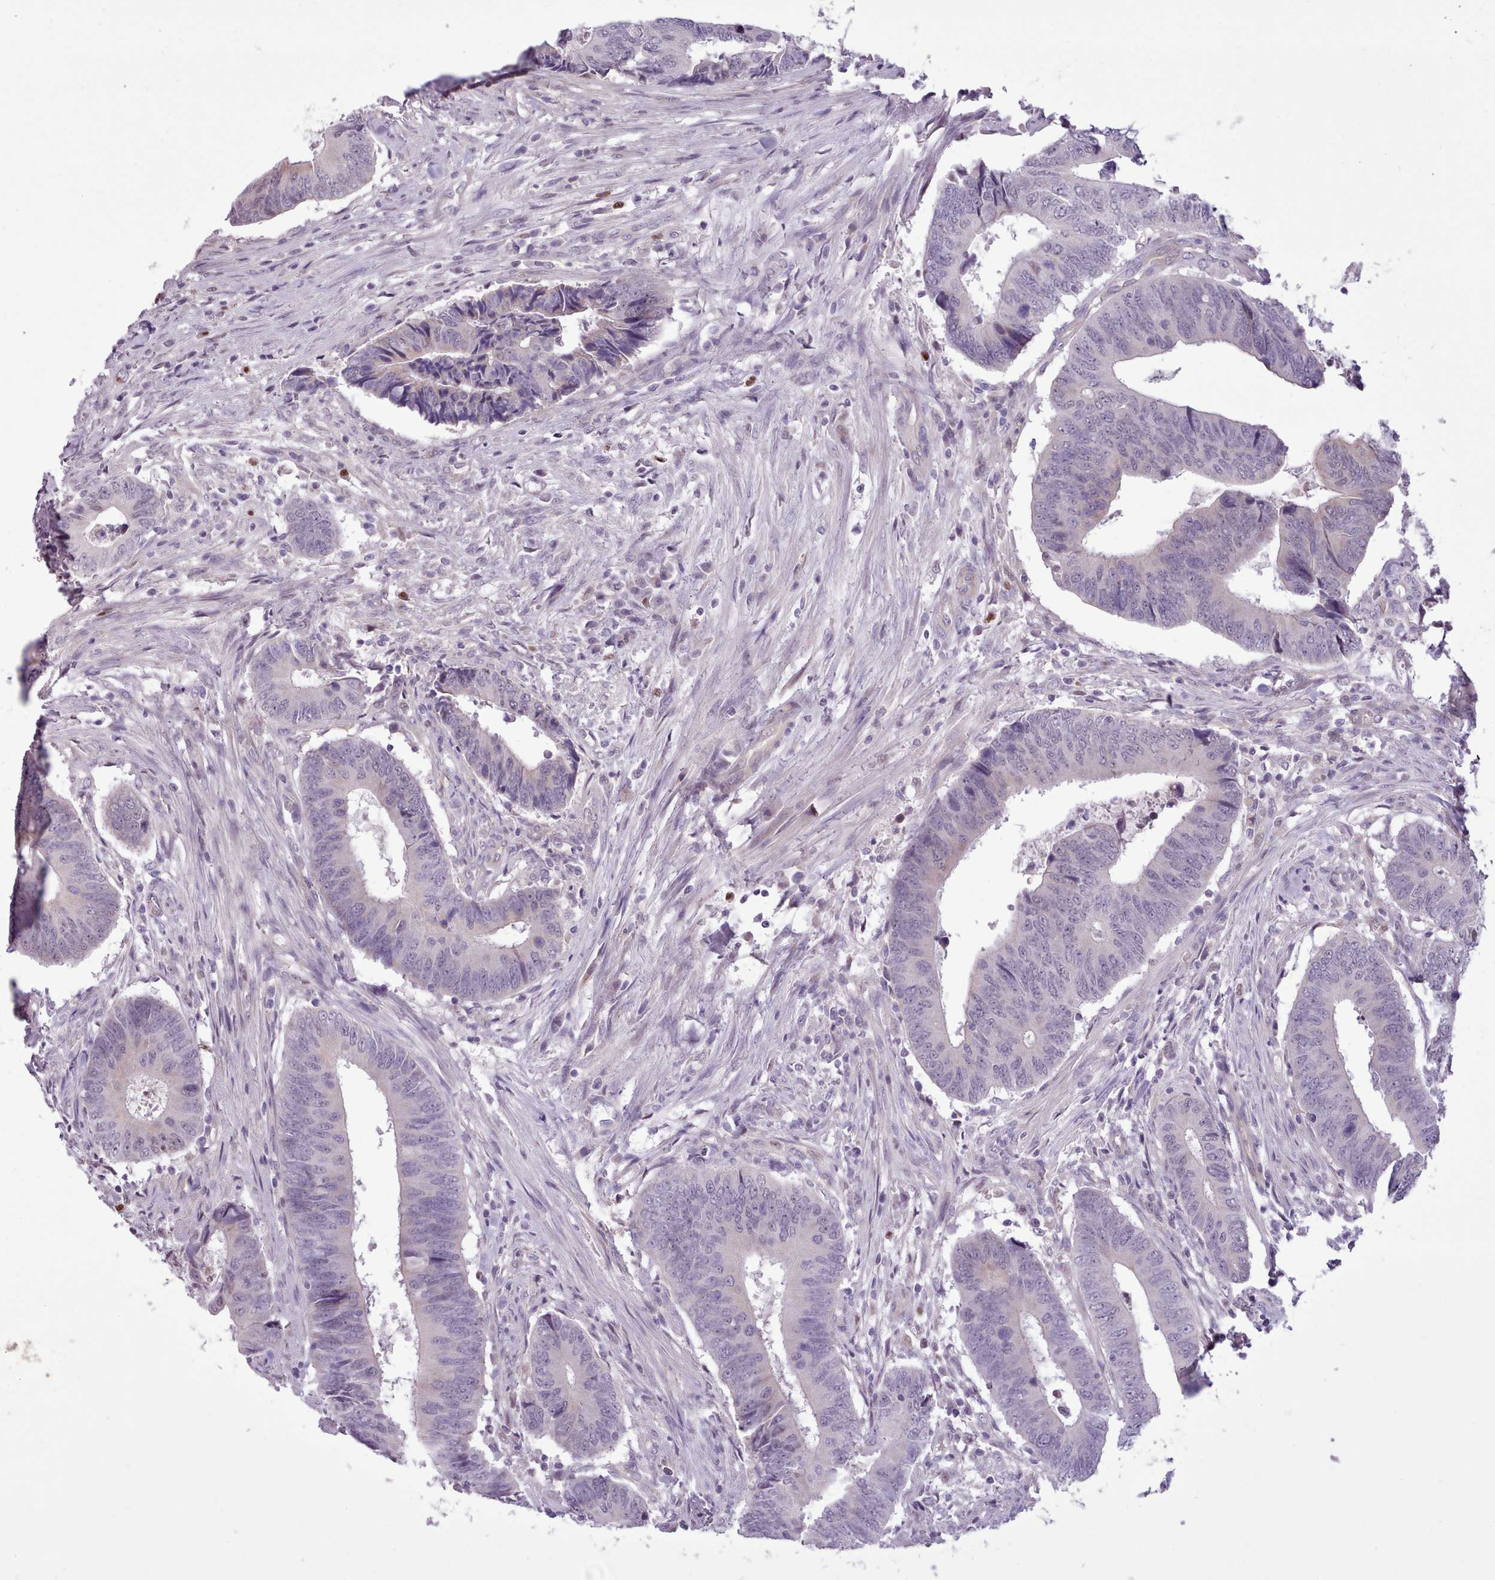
{"staining": {"intensity": "negative", "quantity": "none", "location": "none"}, "tissue": "colorectal cancer", "cell_type": "Tumor cells", "image_type": "cancer", "snomed": [{"axis": "morphology", "description": "Adenocarcinoma, NOS"}, {"axis": "topography", "description": "Colon"}], "caption": "IHC image of neoplastic tissue: human colorectal cancer (adenocarcinoma) stained with DAB (3,3'-diaminobenzidine) demonstrates no significant protein staining in tumor cells. (Brightfield microscopy of DAB IHC at high magnification).", "gene": "SLURP1", "patient": {"sex": "male", "age": 87}}